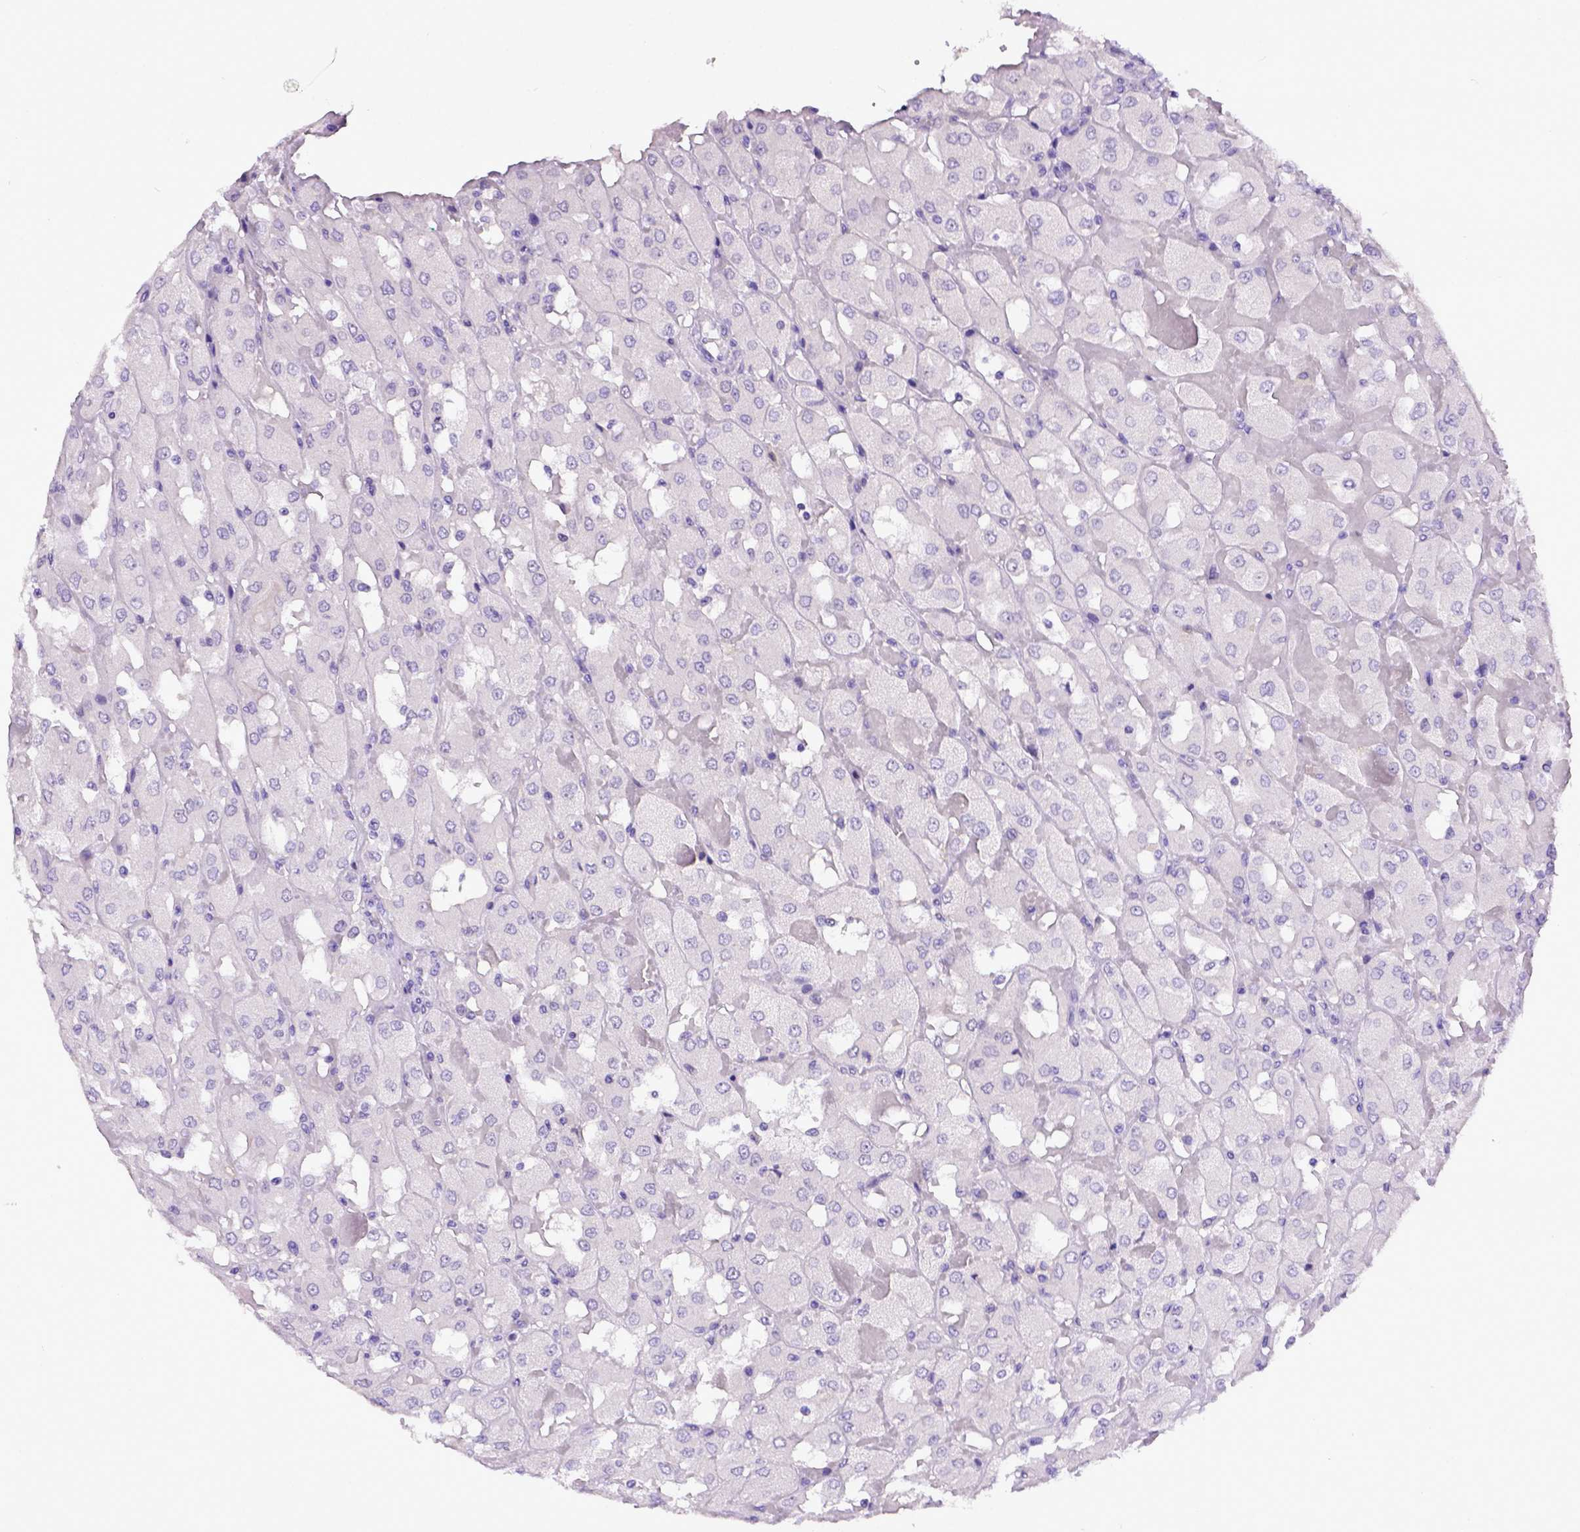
{"staining": {"intensity": "negative", "quantity": "none", "location": "none"}, "tissue": "renal cancer", "cell_type": "Tumor cells", "image_type": "cancer", "snomed": [{"axis": "morphology", "description": "Adenocarcinoma, NOS"}, {"axis": "topography", "description": "Kidney"}], "caption": "This is an IHC image of human renal adenocarcinoma. There is no positivity in tumor cells.", "gene": "ESR1", "patient": {"sex": "male", "age": 72}}